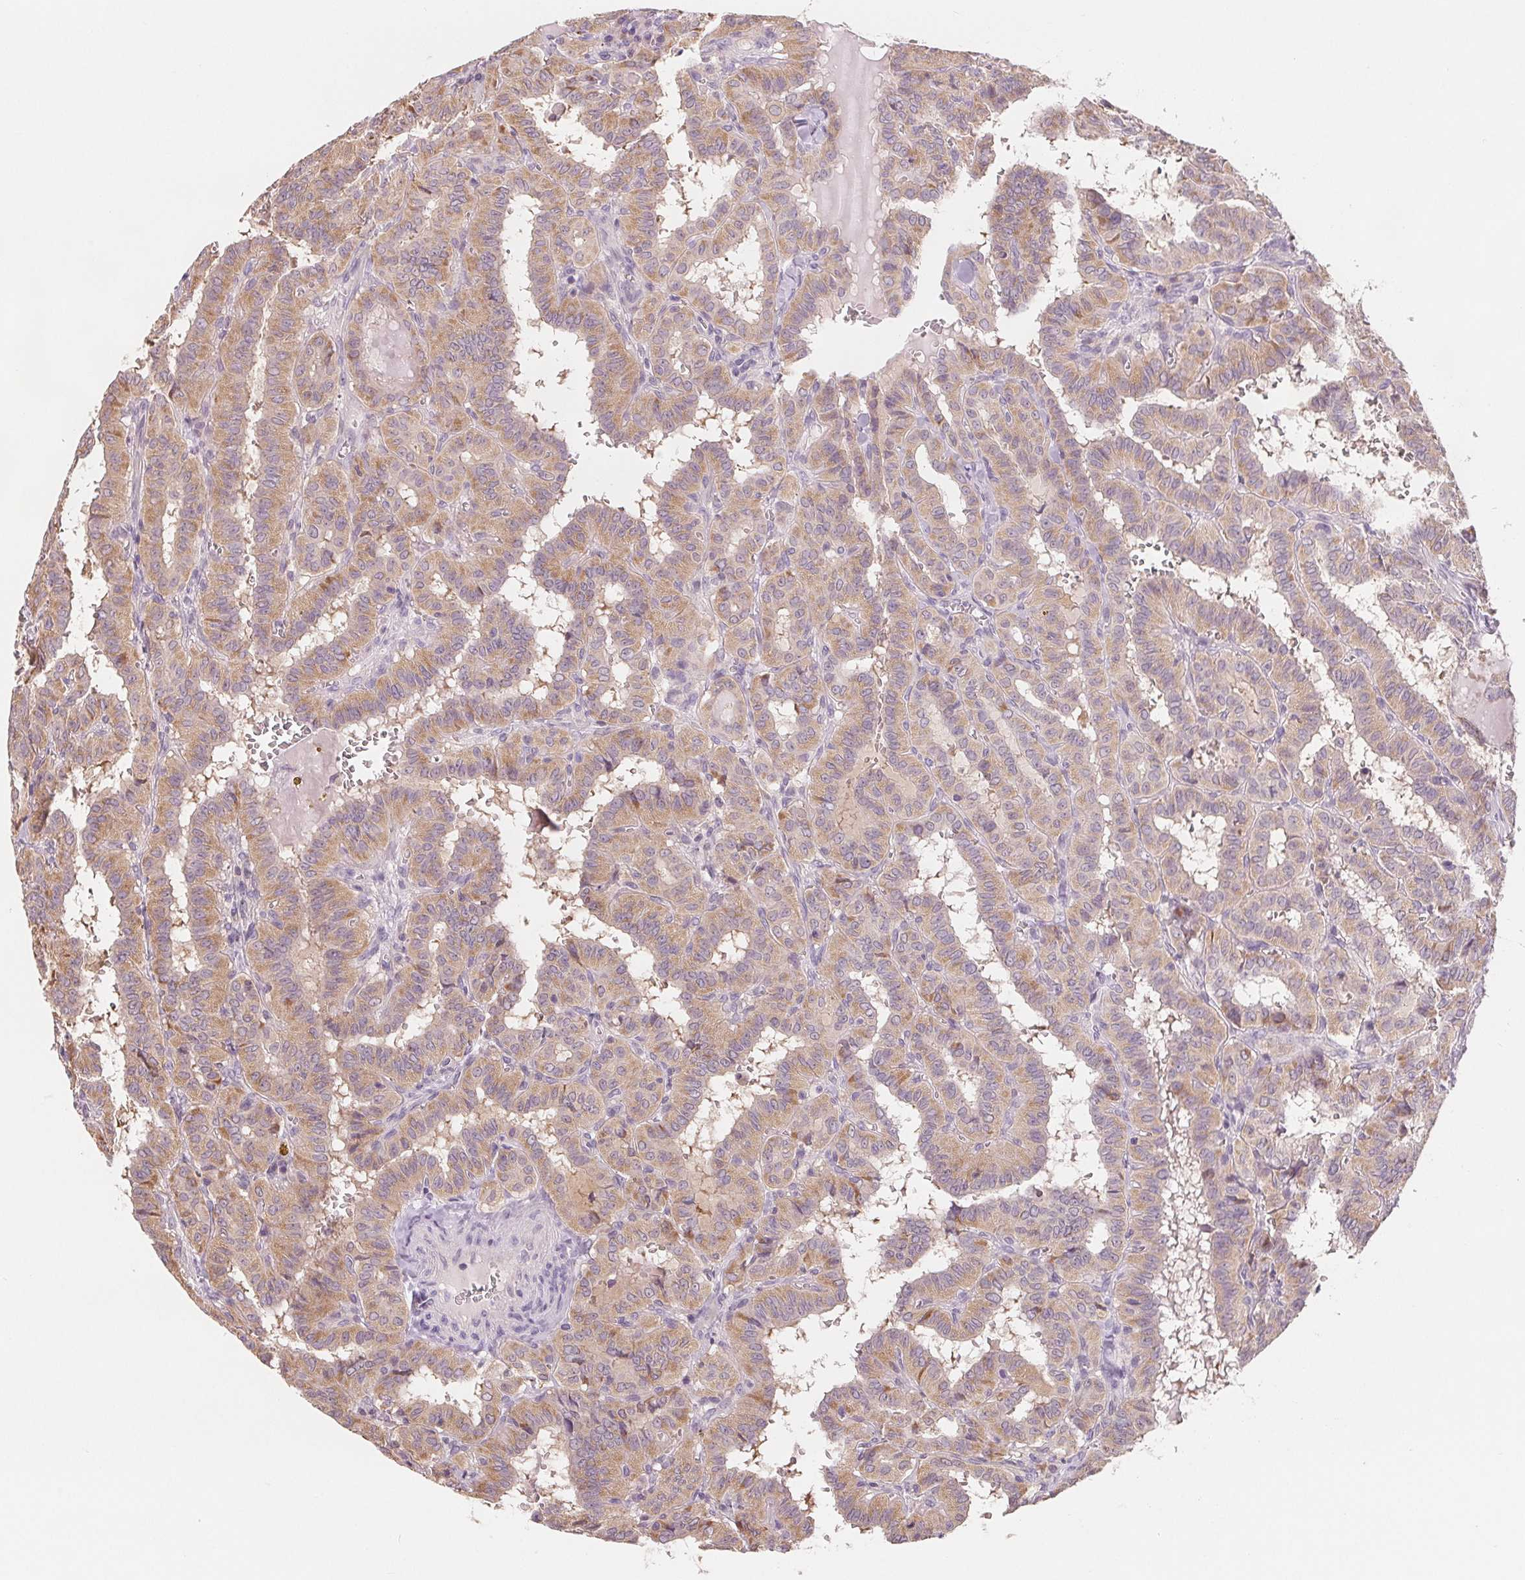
{"staining": {"intensity": "weak", "quantity": ">75%", "location": "cytoplasmic/membranous"}, "tissue": "thyroid cancer", "cell_type": "Tumor cells", "image_type": "cancer", "snomed": [{"axis": "morphology", "description": "Papillary adenocarcinoma, NOS"}, {"axis": "topography", "description": "Thyroid gland"}], "caption": "DAB (3,3'-diaminobenzidine) immunohistochemical staining of thyroid papillary adenocarcinoma displays weak cytoplasmic/membranous protein expression in about >75% of tumor cells.", "gene": "VTCN1", "patient": {"sex": "female", "age": 21}}